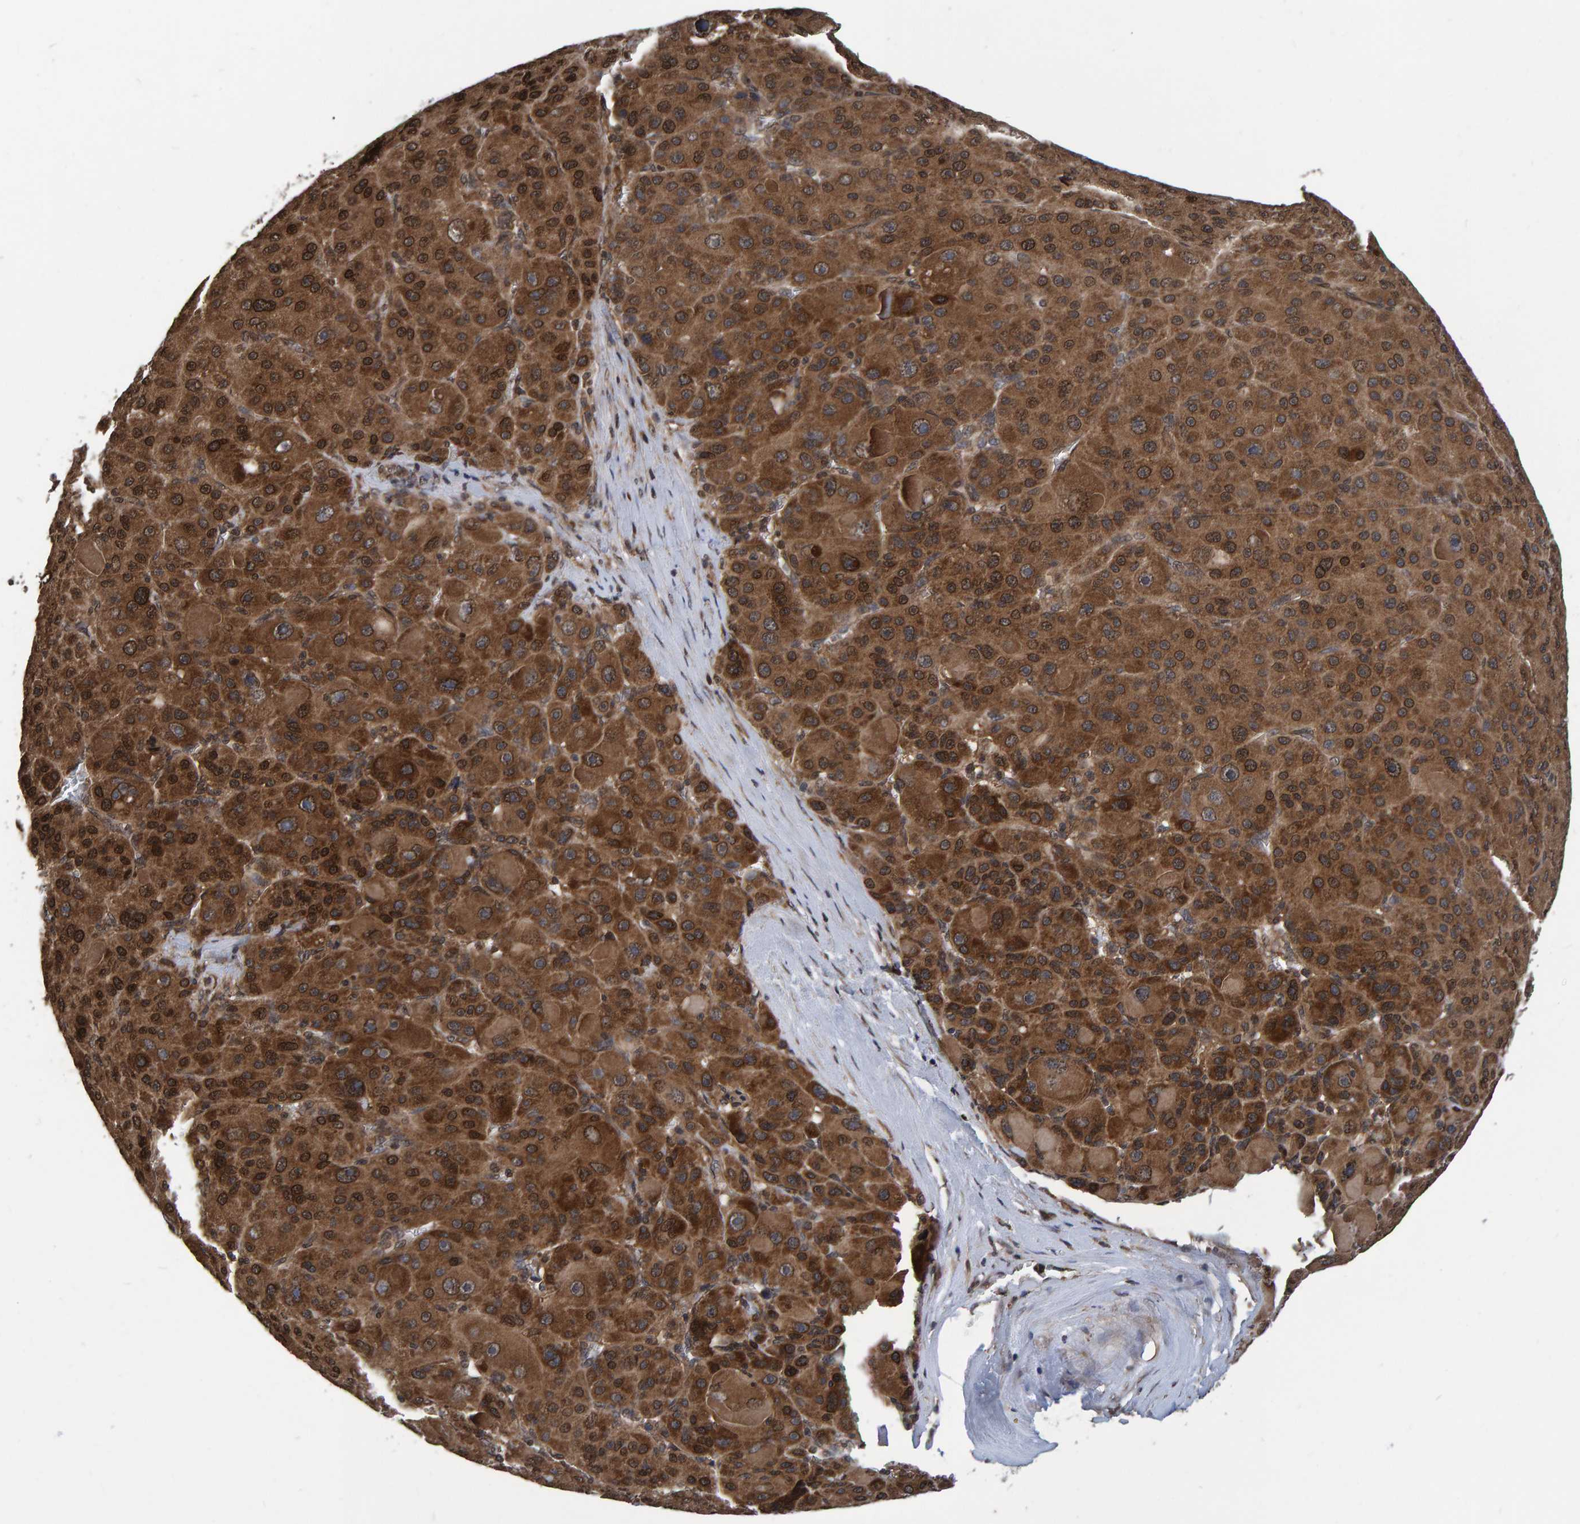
{"staining": {"intensity": "moderate", "quantity": ">75%", "location": "cytoplasmic/membranous,nuclear"}, "tissue": "liver cancer", "cell_type": "Tumor cells", "image_type": "cancer", "snomed": [{"axis": "morphology", "description": "Carcinoma, Hepatocellular, NOS"}, {"axis": "topography", "description": "Liver"}], "caption": "Protein analysis of liver cancer (hepatocellular carcinoma) tissue reveals moderate cytoplasmic/membranous and nuclear expression in about >75% of tumor cells.", "gene": "GAB2", "patient": {"sex": "male", "age": 76}}